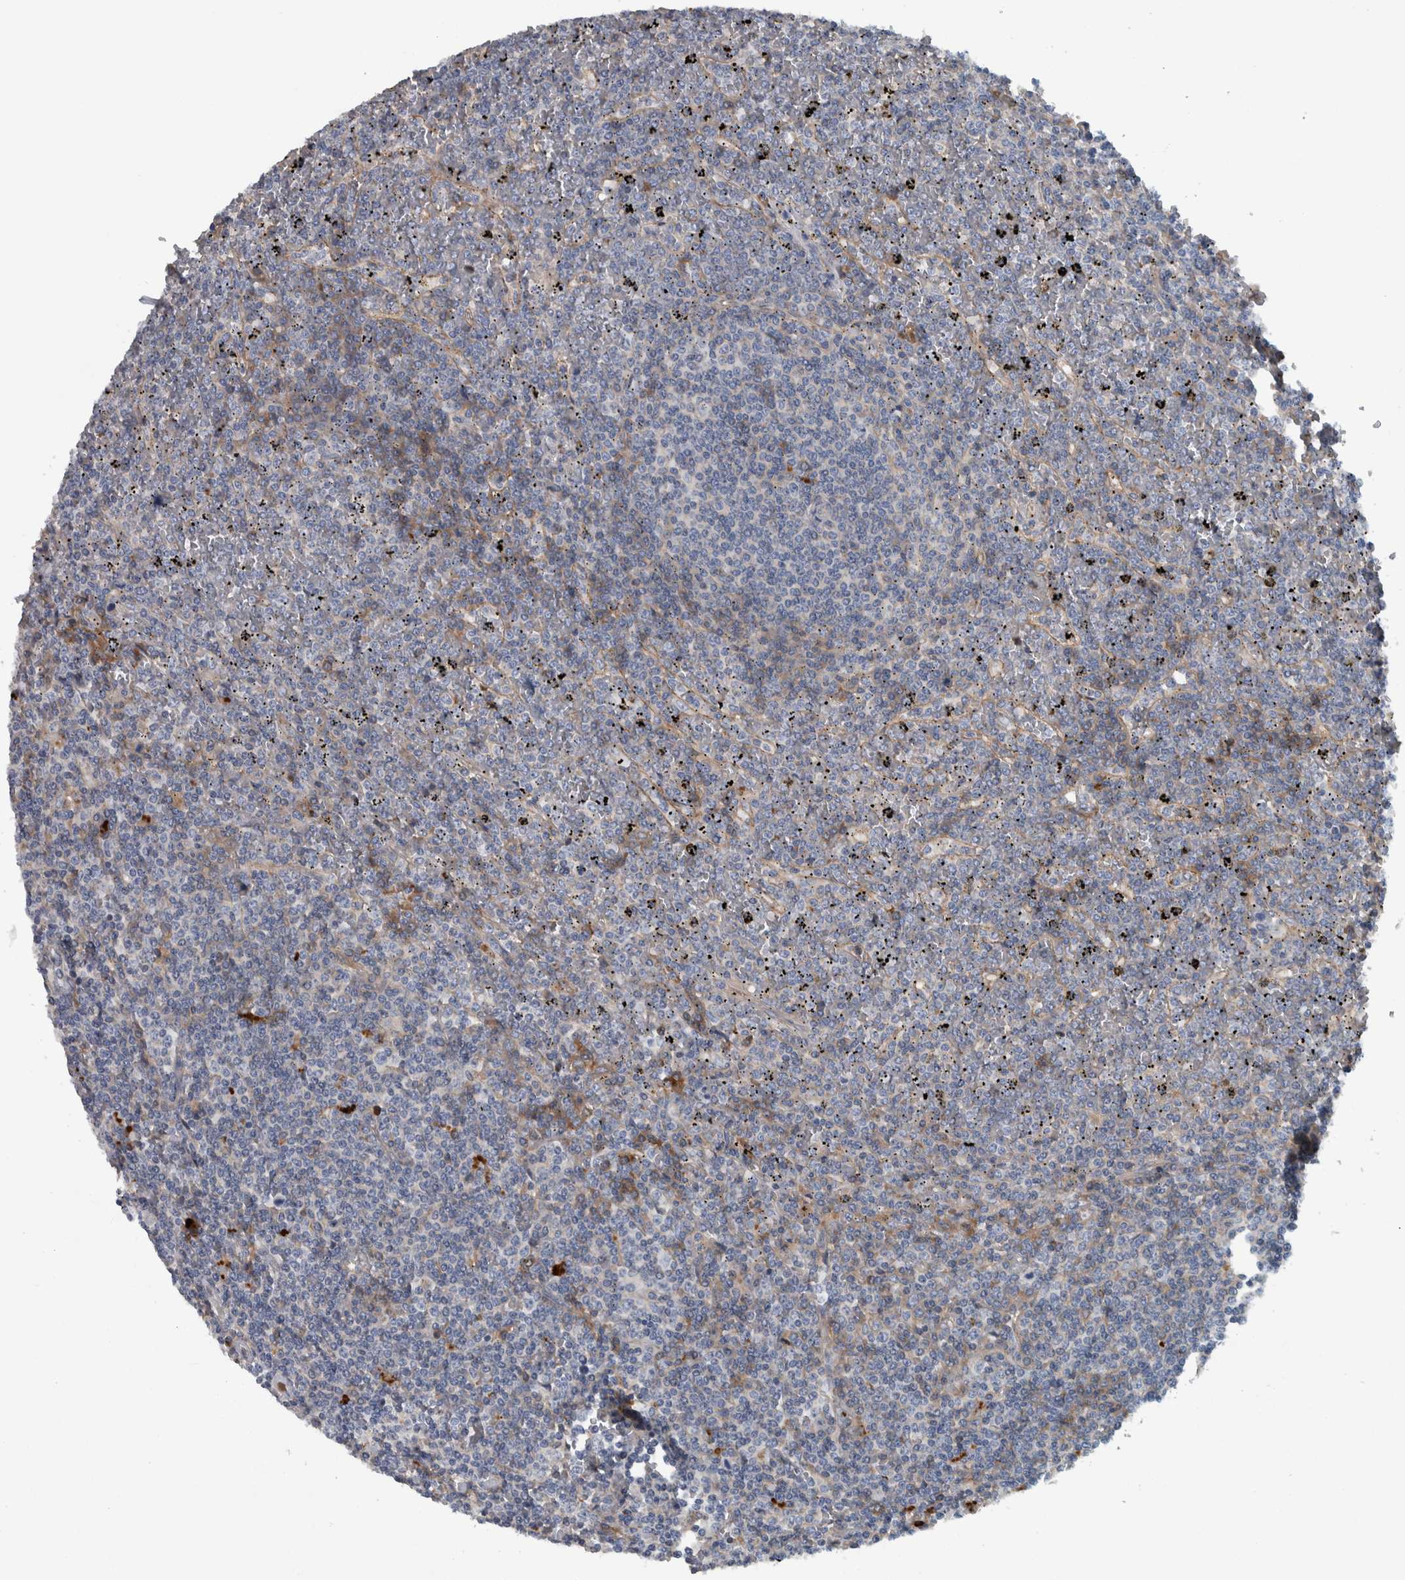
{"staining": {"intensity": "negative", "quantity": "none", "location": "none"}, "tissue": "lymphoma", "cell_type": "Tumor cells", "image_type": "cancer", "snomed": [{"axis": "morphology", "description": "Malignant lymphoma, non-Hodgkin's type, Low grade"}, {"axis": "topography", "description": "Spleen"}], "caption": "This is an immunohistochemistry micrograph of lymphoma. There is no positivity in tumor cells.", "gene": "SERPINC1", "patient": {"sex": "female", "age": 19}}